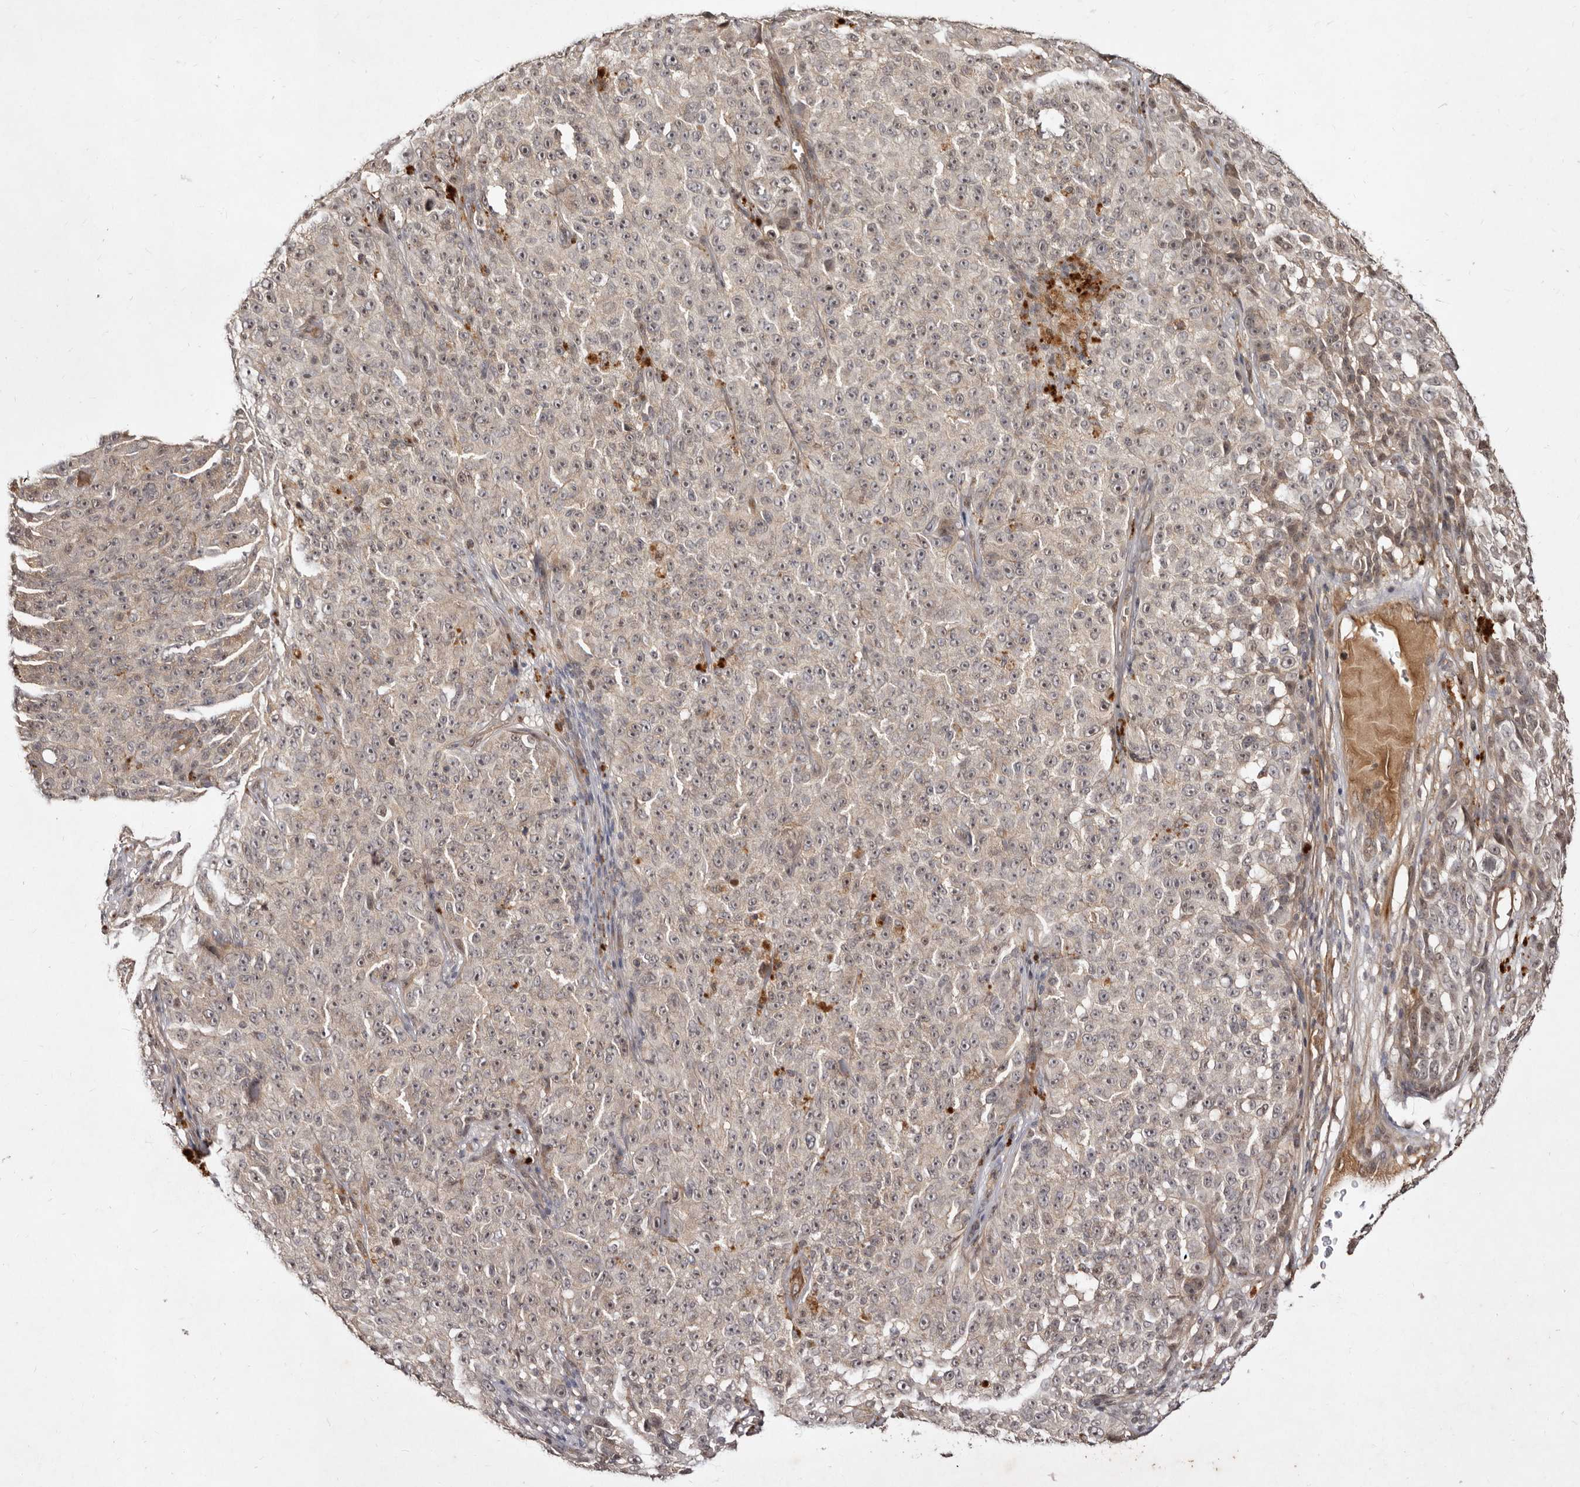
{"staining": {"intensity": "negative", "quantity": "none", "location": "none"}, "tissue": "melanoma", "cell_type": "Tumor cells", "image_type": "cancer", "snomed": [{"axis": "morphology", "description": "Malignant melanoma, NOS"}, {"axis": "topography", "description": "Skin"}], "caption": "A high-resolution image shows immunohistochemistry (IHC) staining of malignant melanoma, which exhibits no significant staining in tumor cells.", "gene": "LCORL", "patient": {"sex": "female", "age": 82}}